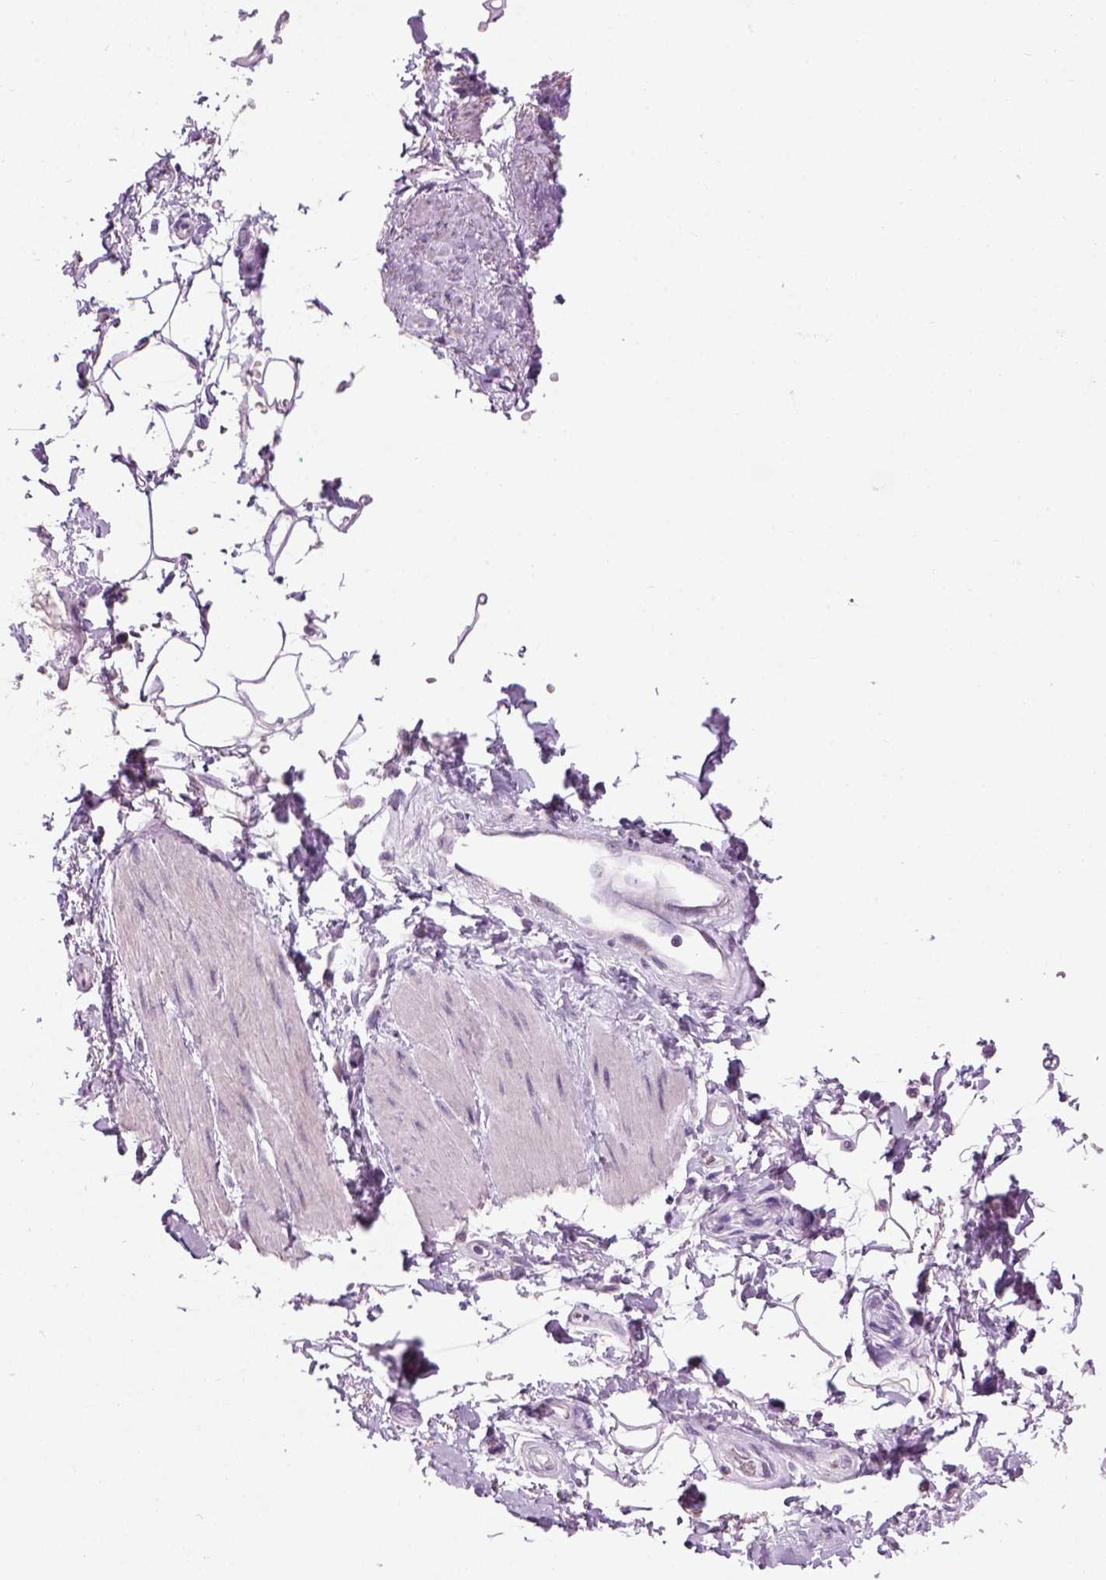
{"staining": {"intensity": "negative", "quantity": "none", "location": "none"}, "tissue": "adipose tissue", "cell_type": "Adipocytes", "image_type": "normal", "snomed": [{"axis": "morphology", "description": "Normal tissue, NOS"}, {"axis": "topography", "description": "Anal"}, {"axis": "topography", "description": "Peripheral nerve tissue"}], "caption": "The IHC micrograph has no significant positivity in adipocytes of adipose tissue. (DAB immunohistochemistry (IHC) with hematoxylin counter stain).", "gene": "GABRB2", "patient": {"sex": "male", "age": 51}}